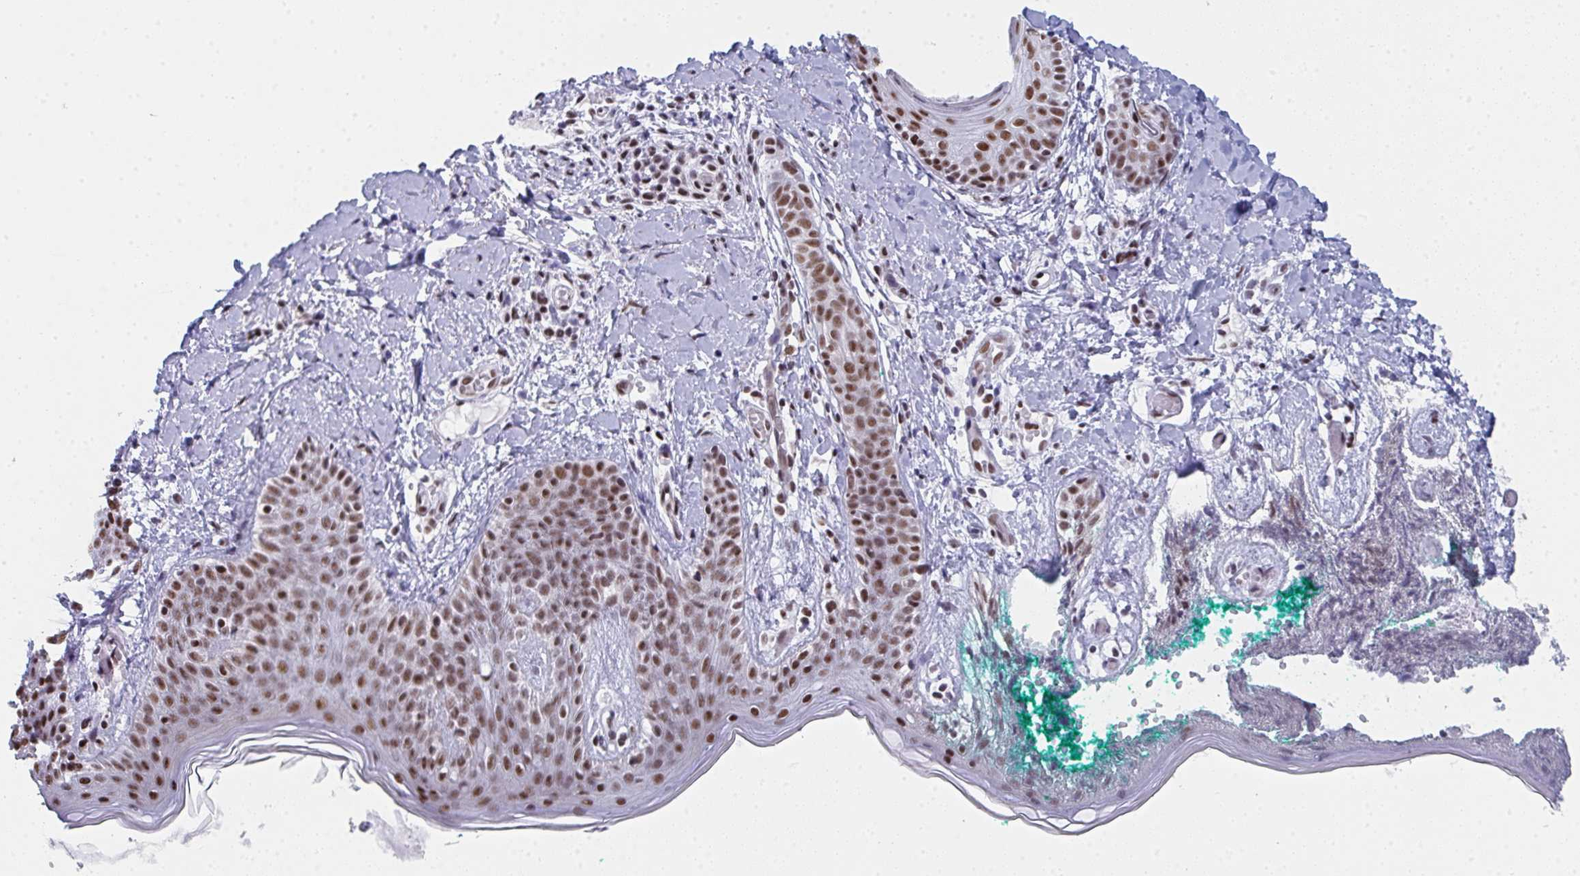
{"staining": {"intensity": "strong", "quantity": ">75%", "location": "nuclear"}, "tissue": "skin", "cell_type": "Fibroblasts", "image_type": "normal", "snomed": [{"axis": "morphology", "description": "Normal tissue, NOS"}, {"axis": "topography", "description": "Skin"}], "caption": "Immunohistochemical staining of benign skin reveals strong nuclear protein staining in approximately >75% of fibroblasts. (brown staining indicates protein expression, while blue staining denotes nuclei).", "gene": "SNRNP70", "patient": {"sex": "male", "age": 16}}